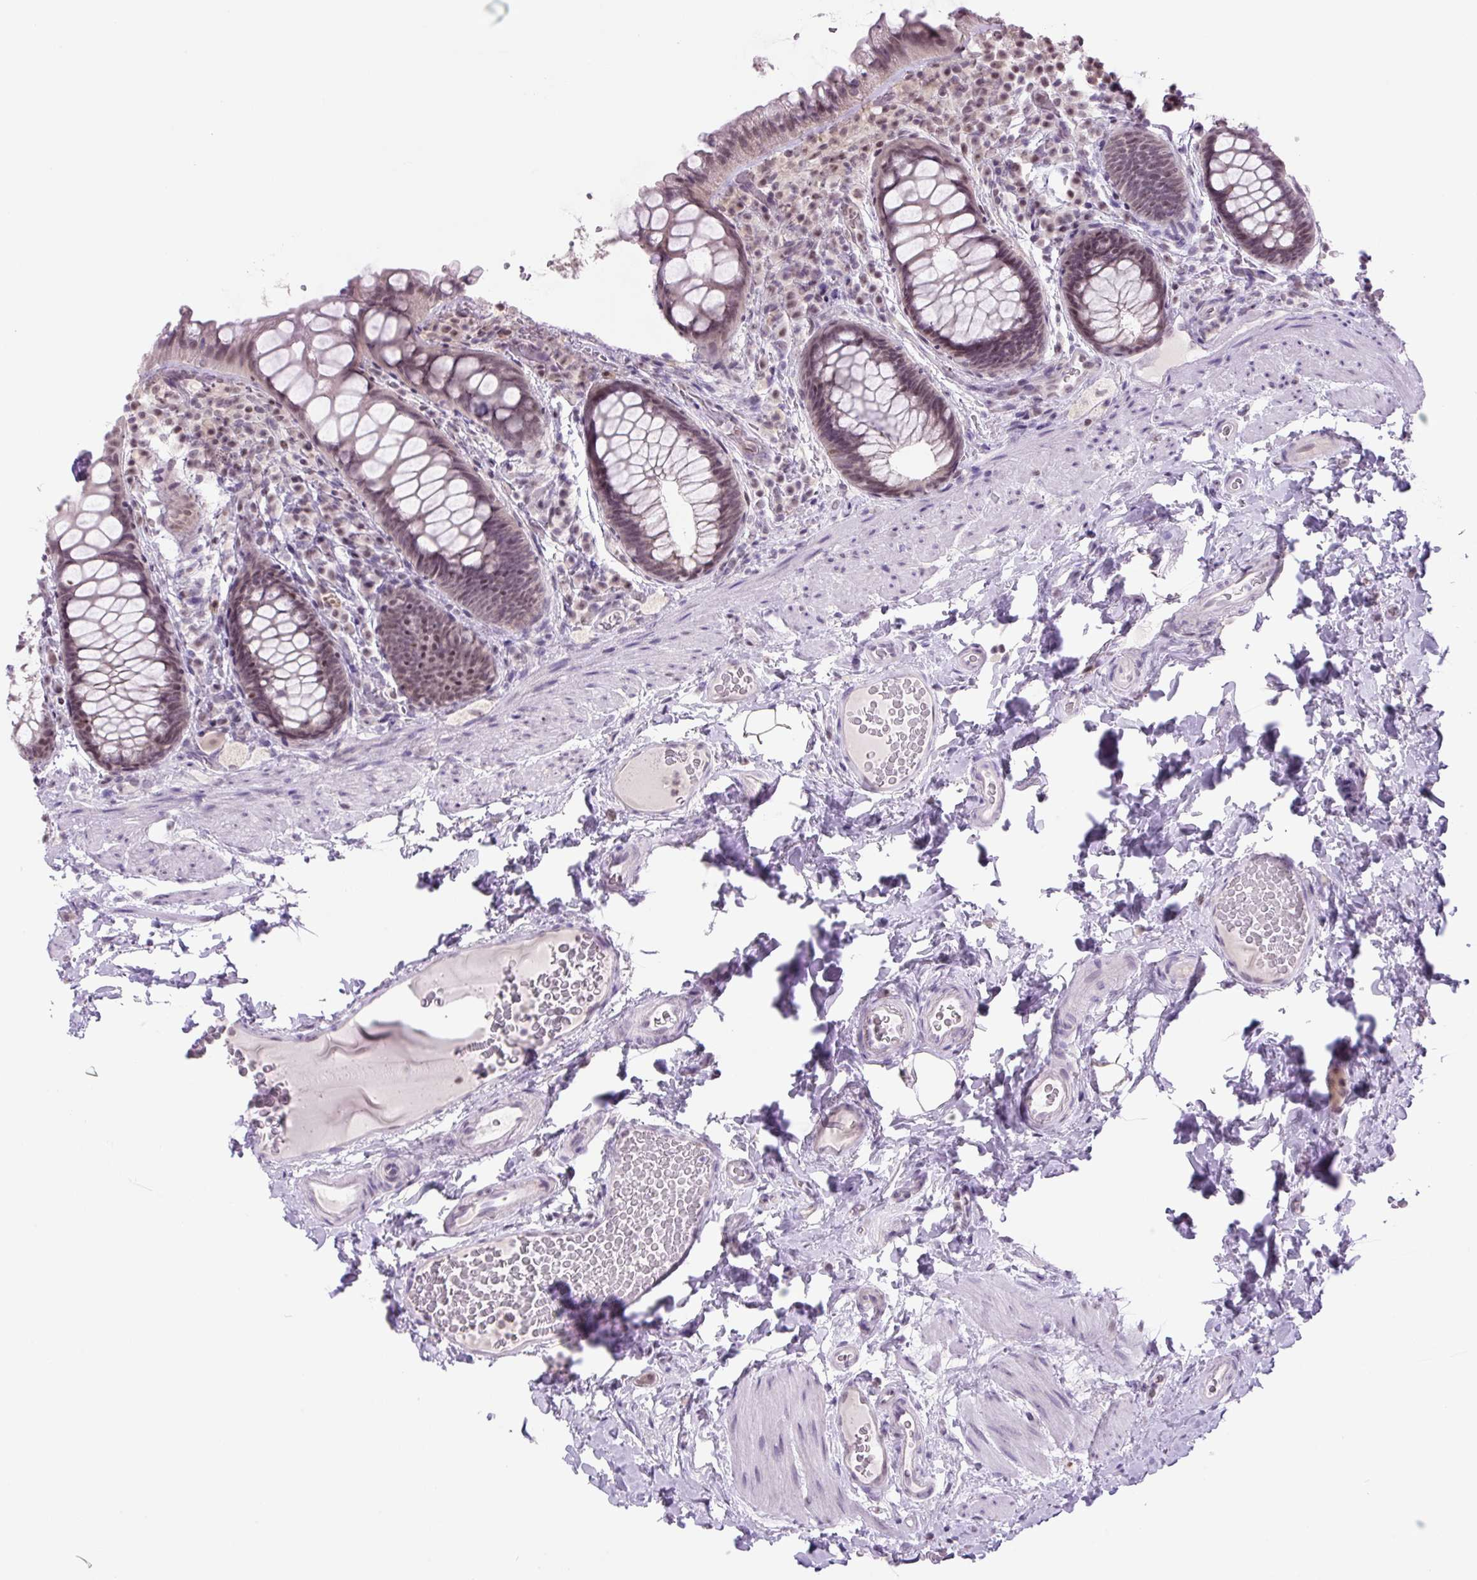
{"staining": {"intensity": "weak", "quantity": "25%-75%", "location": "nuclear"}, "tissue": "rectum", "cell_type": "Glandular cells", "image_type": "normal", "snomed": [{"axis": "morphology", "description": "Normal tissue, NOS"}, {"axis": "topography", "description": "Rectum"}], "caption": "Immunohistochemistry (IHC) of normal human rectum reveals low levels of weak nuclear expression in about 25%-75% of glandular cells. The protein of interest is shown in brown color, while the nuclei are stained blue.", "gene": "RYBP", "patient": {"sex": "female", "age": 69}}